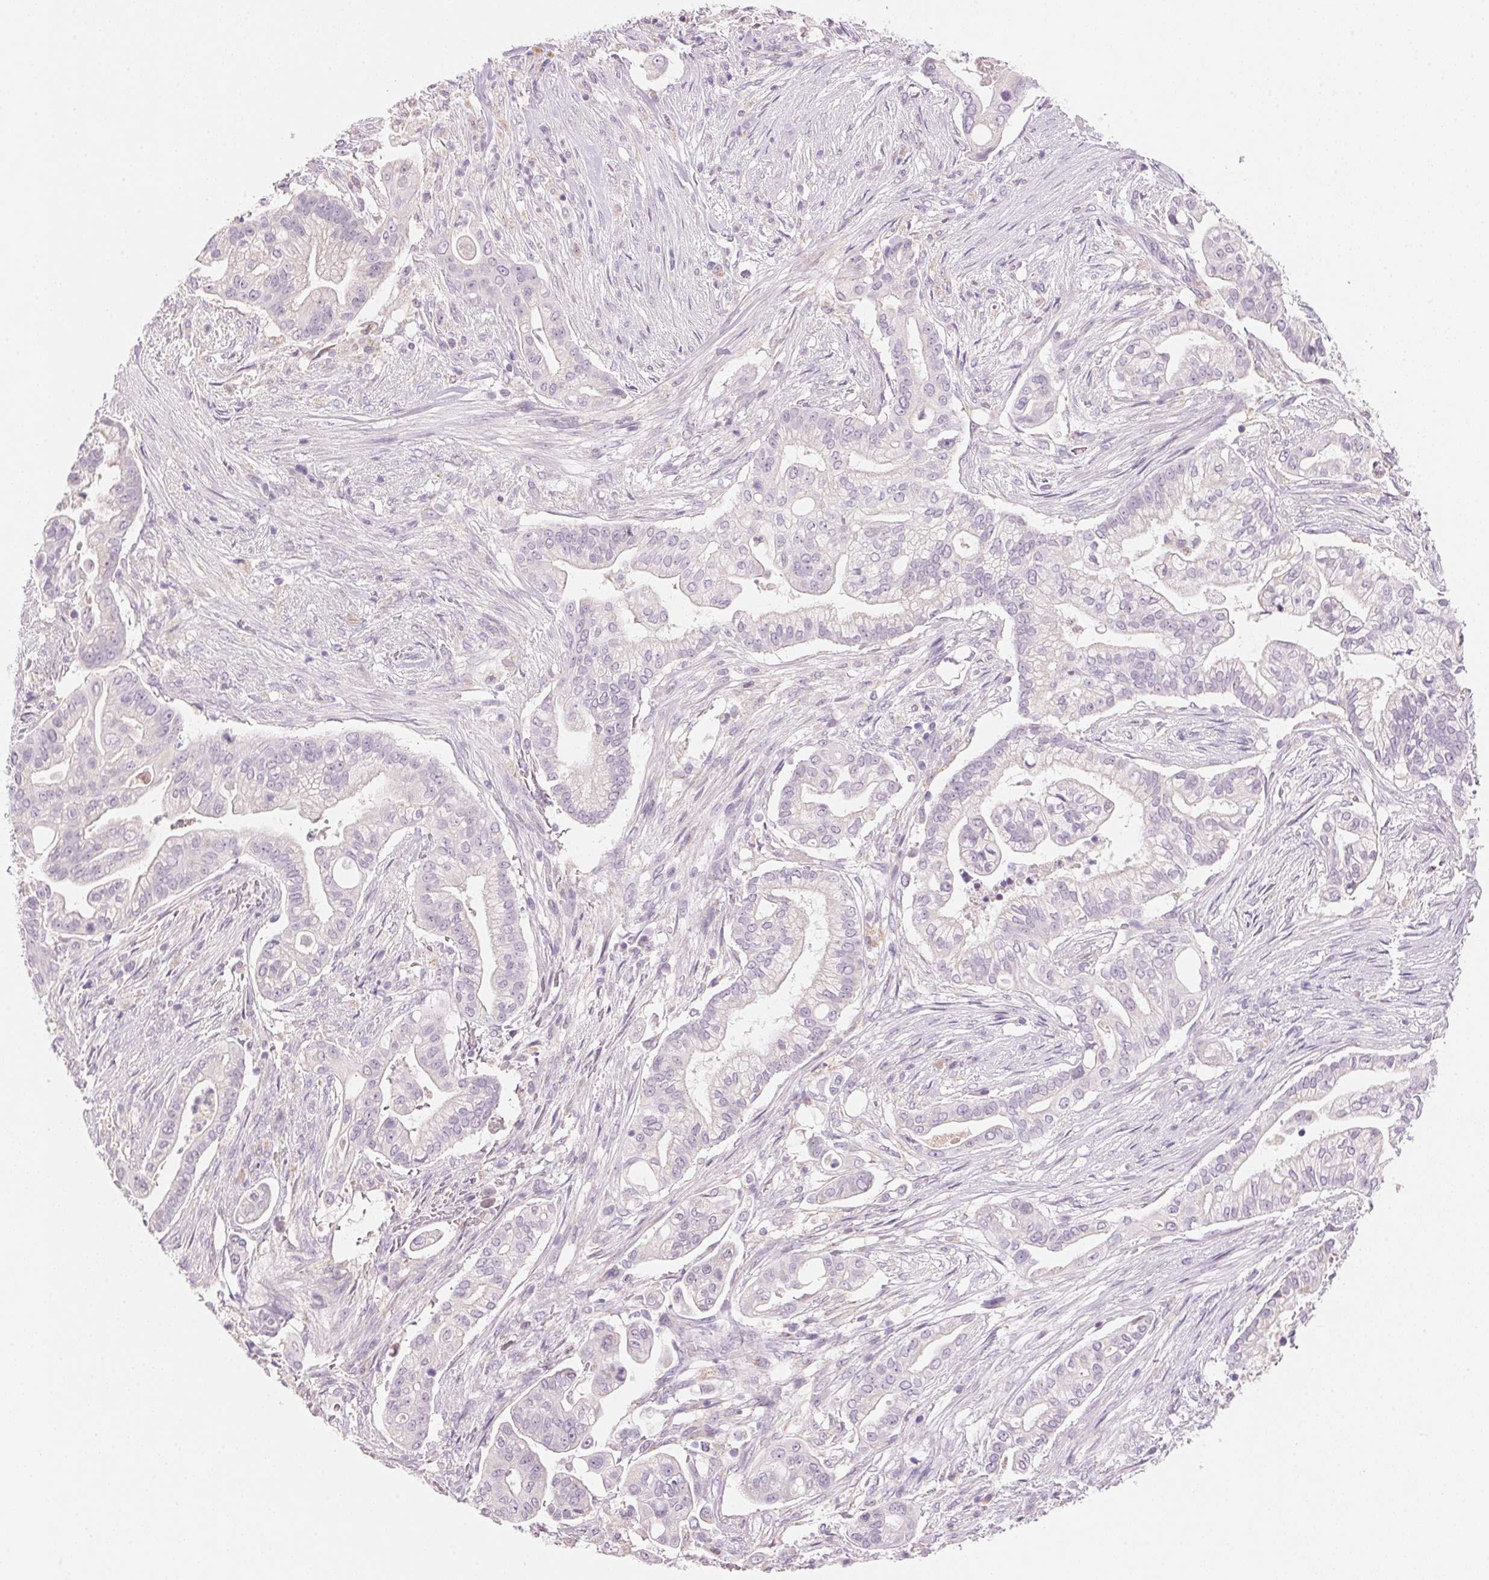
{"staining": {"intensity": "negative", "quantity": "none", "location": "none"}, "tissue": "pancreatic cancer", "cell_type": "Tumor cells", "image_type": "cancer", "snomed": [{"axis": "morphology", "description": "Adenocarcinoma, NOS"}, {"axis": "topography", "description": "Pancreas"}], "caption": "The micrograph displays no staining of tumor cells in pancreatic cancer (adenocarcinoma).", "gene": "CYP11B1", "patient": {"sex": "female", "age": 69}}